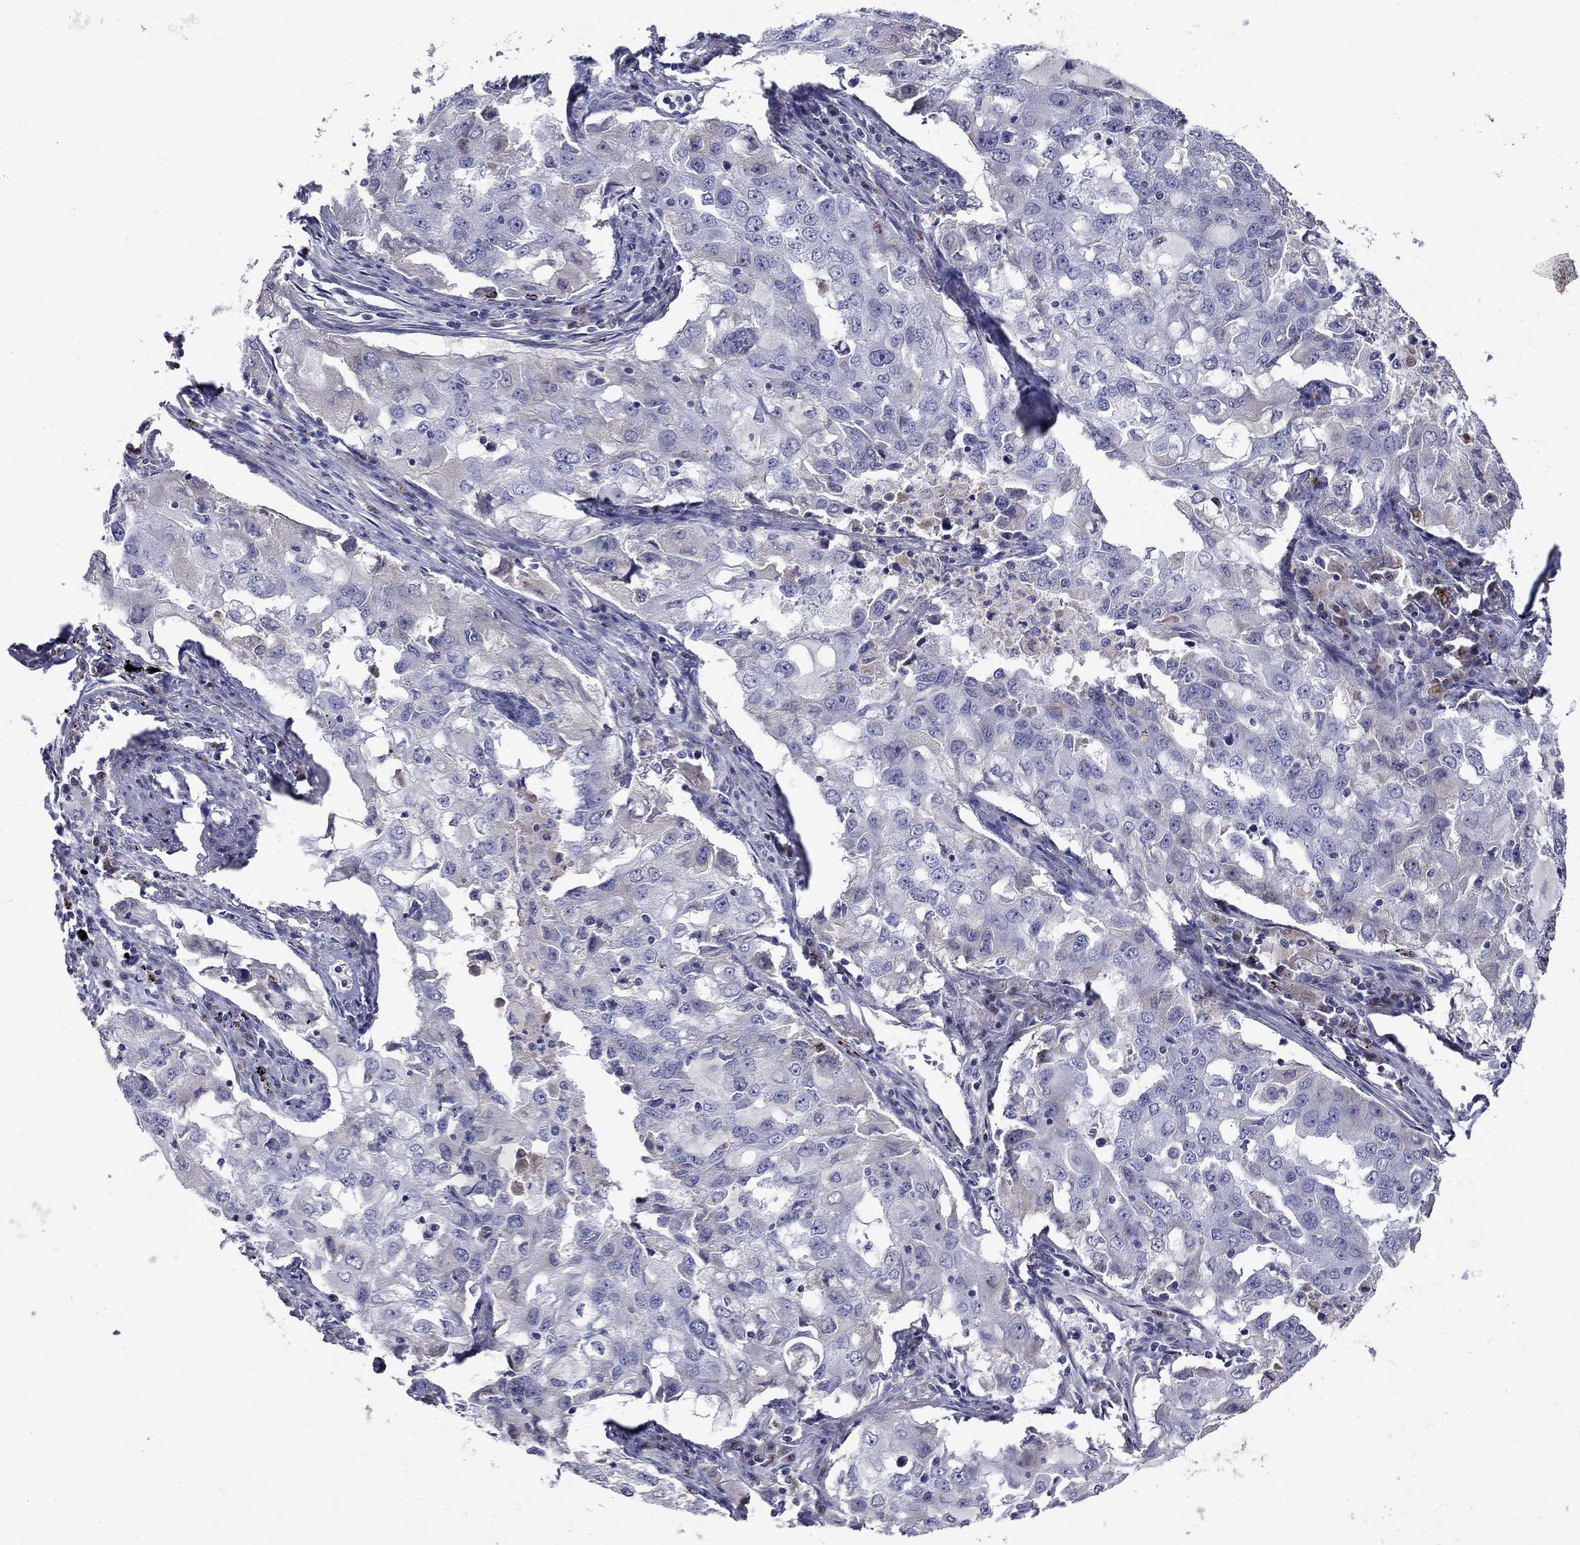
{"staining": {"intensity": "negative", "quantity": "none", "location": "none"}, "tissue": "lung cancer", "cell_type": "Tumor cells", "image_type": "cancer", "snomed": [{"axis": "morphology", "description": "Adenocarcinoma, NOS"}, {"axis": "topography", "description": "Lung"}], "caption": "Image shows no significant protein positivity in tumor cells of lung cancer (adenocarcinoma).", "gene": "SLC4A10", "patient": {"sex": "female", "age": 61}}